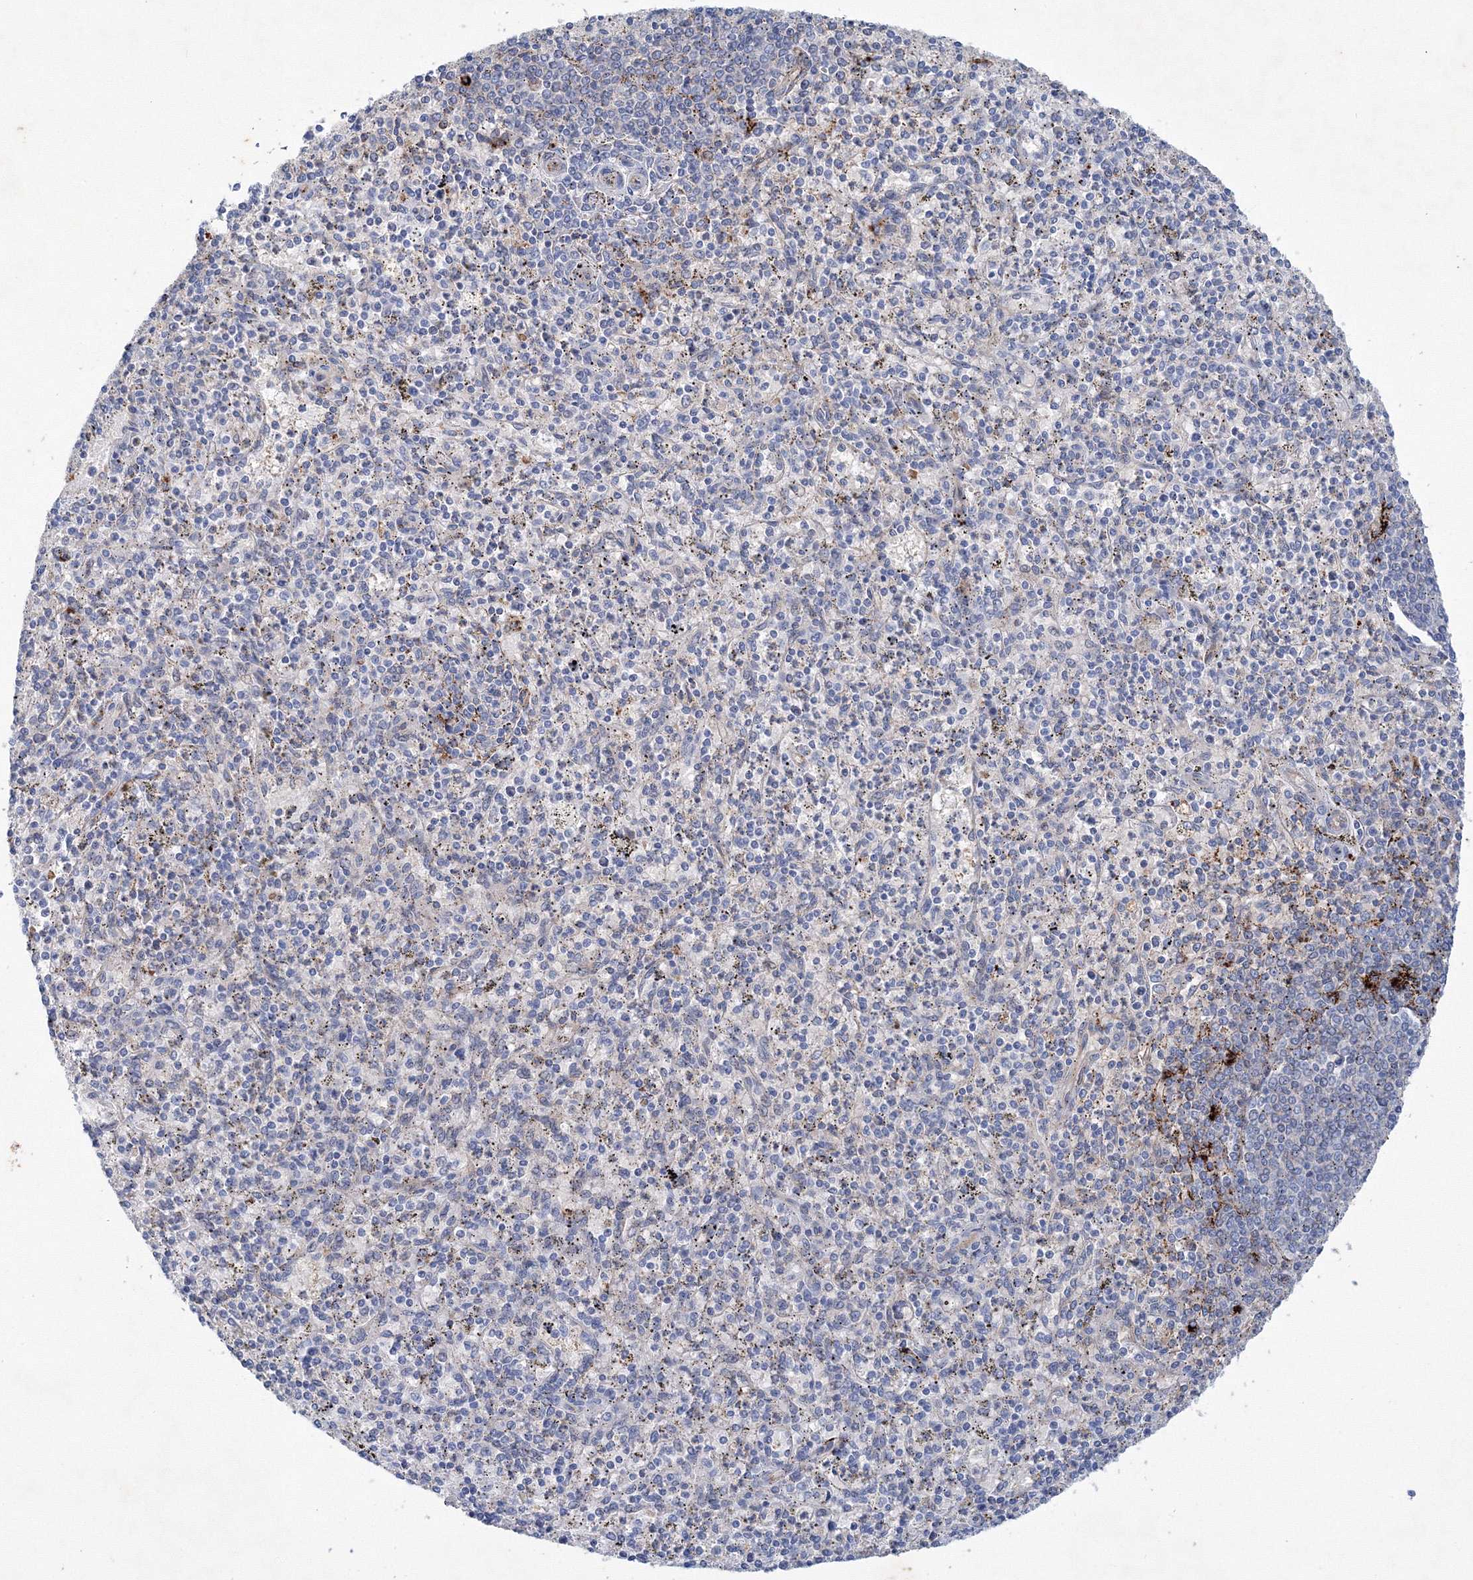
{"staining": {"intensity": "negative", "quantity": "none", "location": "none"}, "tissue": "spleen", "cell_type": "Cells in red pulp", "image_type": "normal", "snomed": [{"axis": "morphology", "description": "Normal tissue, NOS"}, {"axis": "topography", "description": "Spleen"}], "caption": "Cells in red pulp show no significant protein expression in benign spleen. (Brightfield microscopy of DAB (3,3'-diaminobenzidine) immunohistochemistry at high magnification).", "gene": "TANC1", "patient": {"sex": "male", "age": 72}}